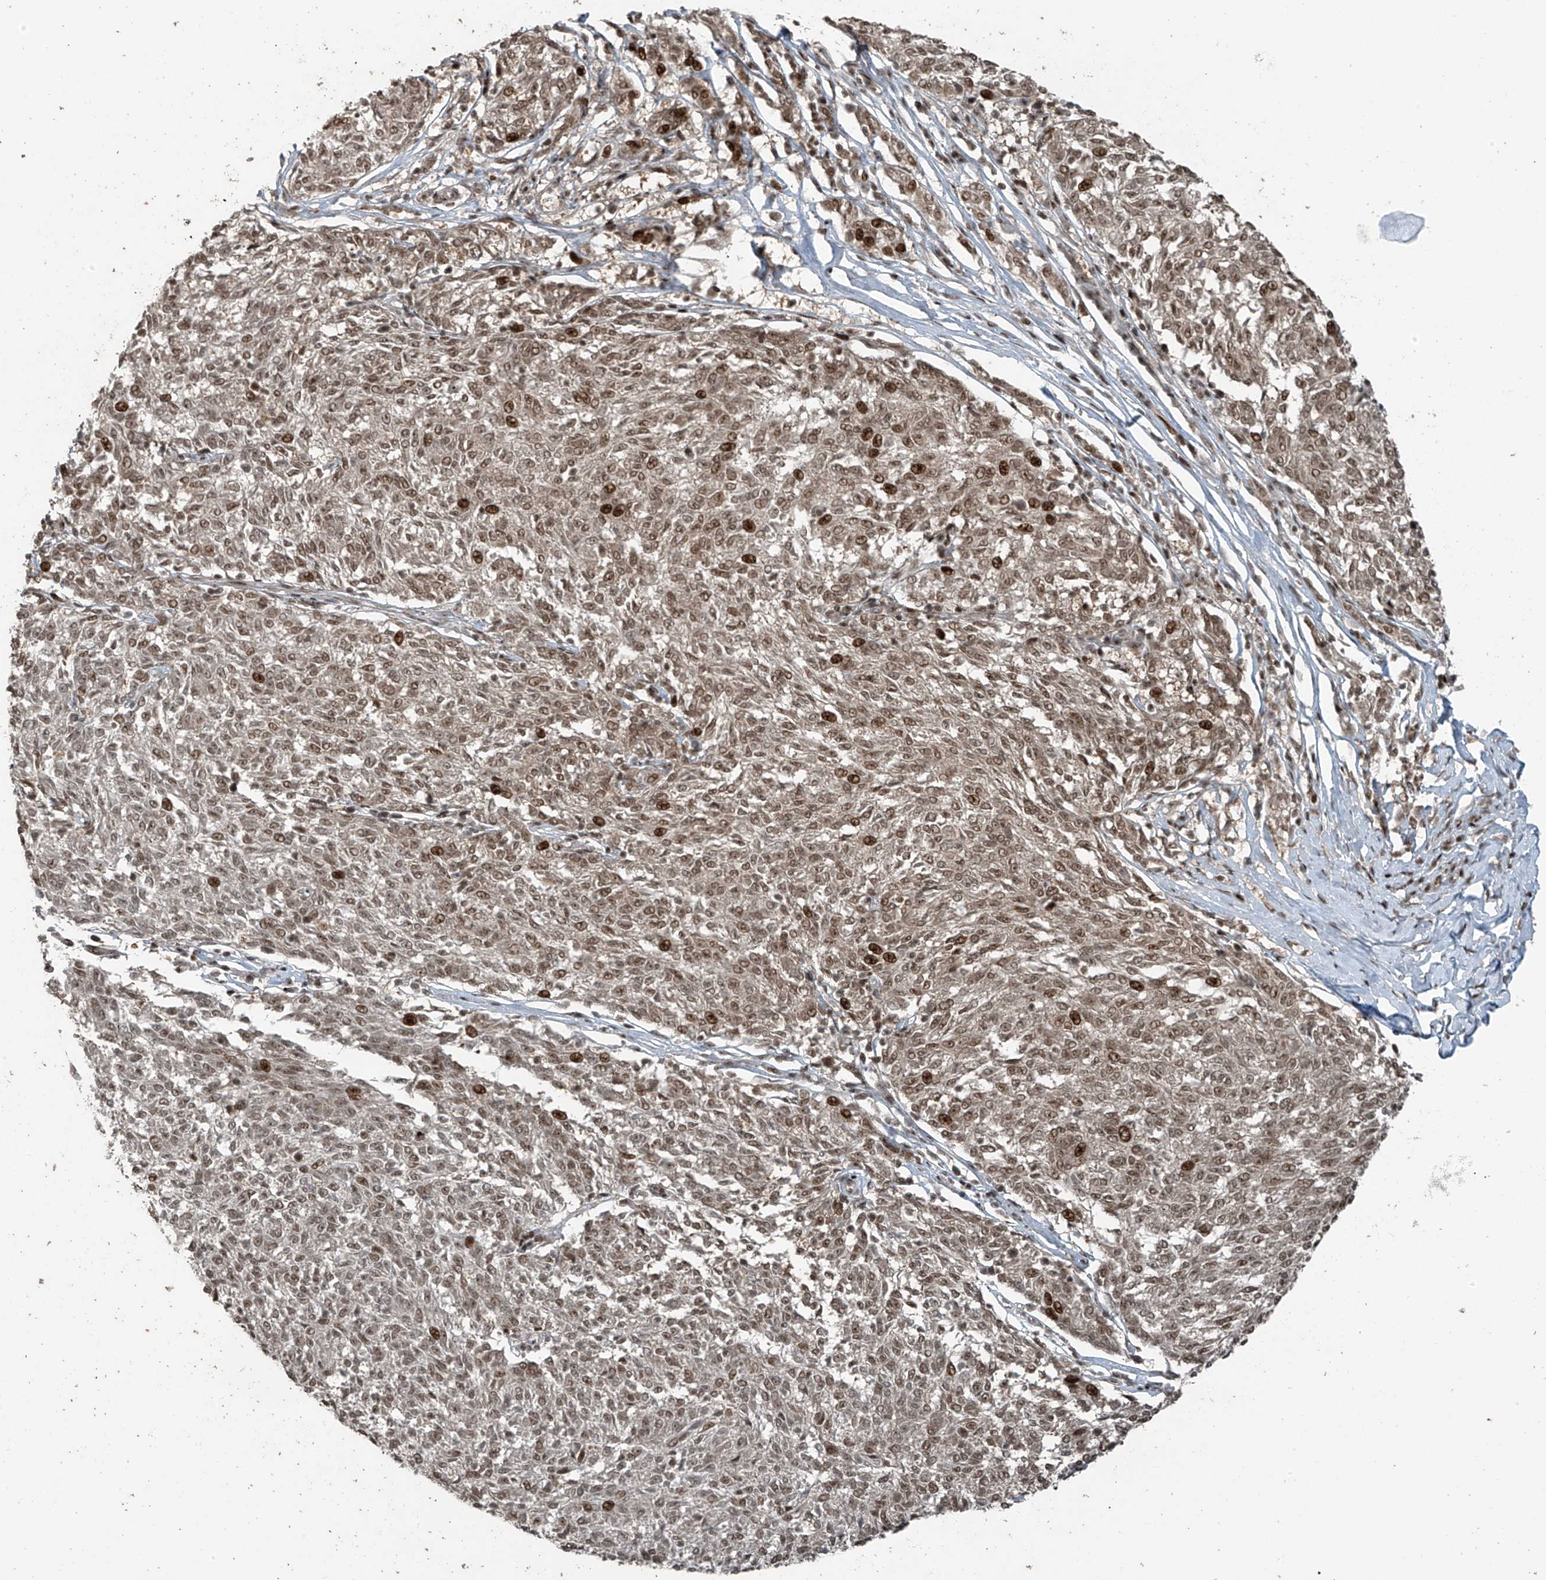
{"staining": {"intensity": "moderate", "quantity": ">75%", "location": "nuclear"}, "tissue": "melanoma", "cell_type": "Tumor cells", "image_type": "cancer", "snomed": [{"axis": "morphology", "description": "Malignant melanoma, NOS"}, {"axis": "topography", "description": "Skin"}], "caption": "IHC image of neoplastic tissue: malignant melanoma stained using immunohistochemistry (IHC) displays medium levels of moderate protein expression localized specifically in the nuclear of tumor cells, appearing as a nuclear brown color.", "gene": "PCNP", "patient": {"sex": "female", "age": 72}}